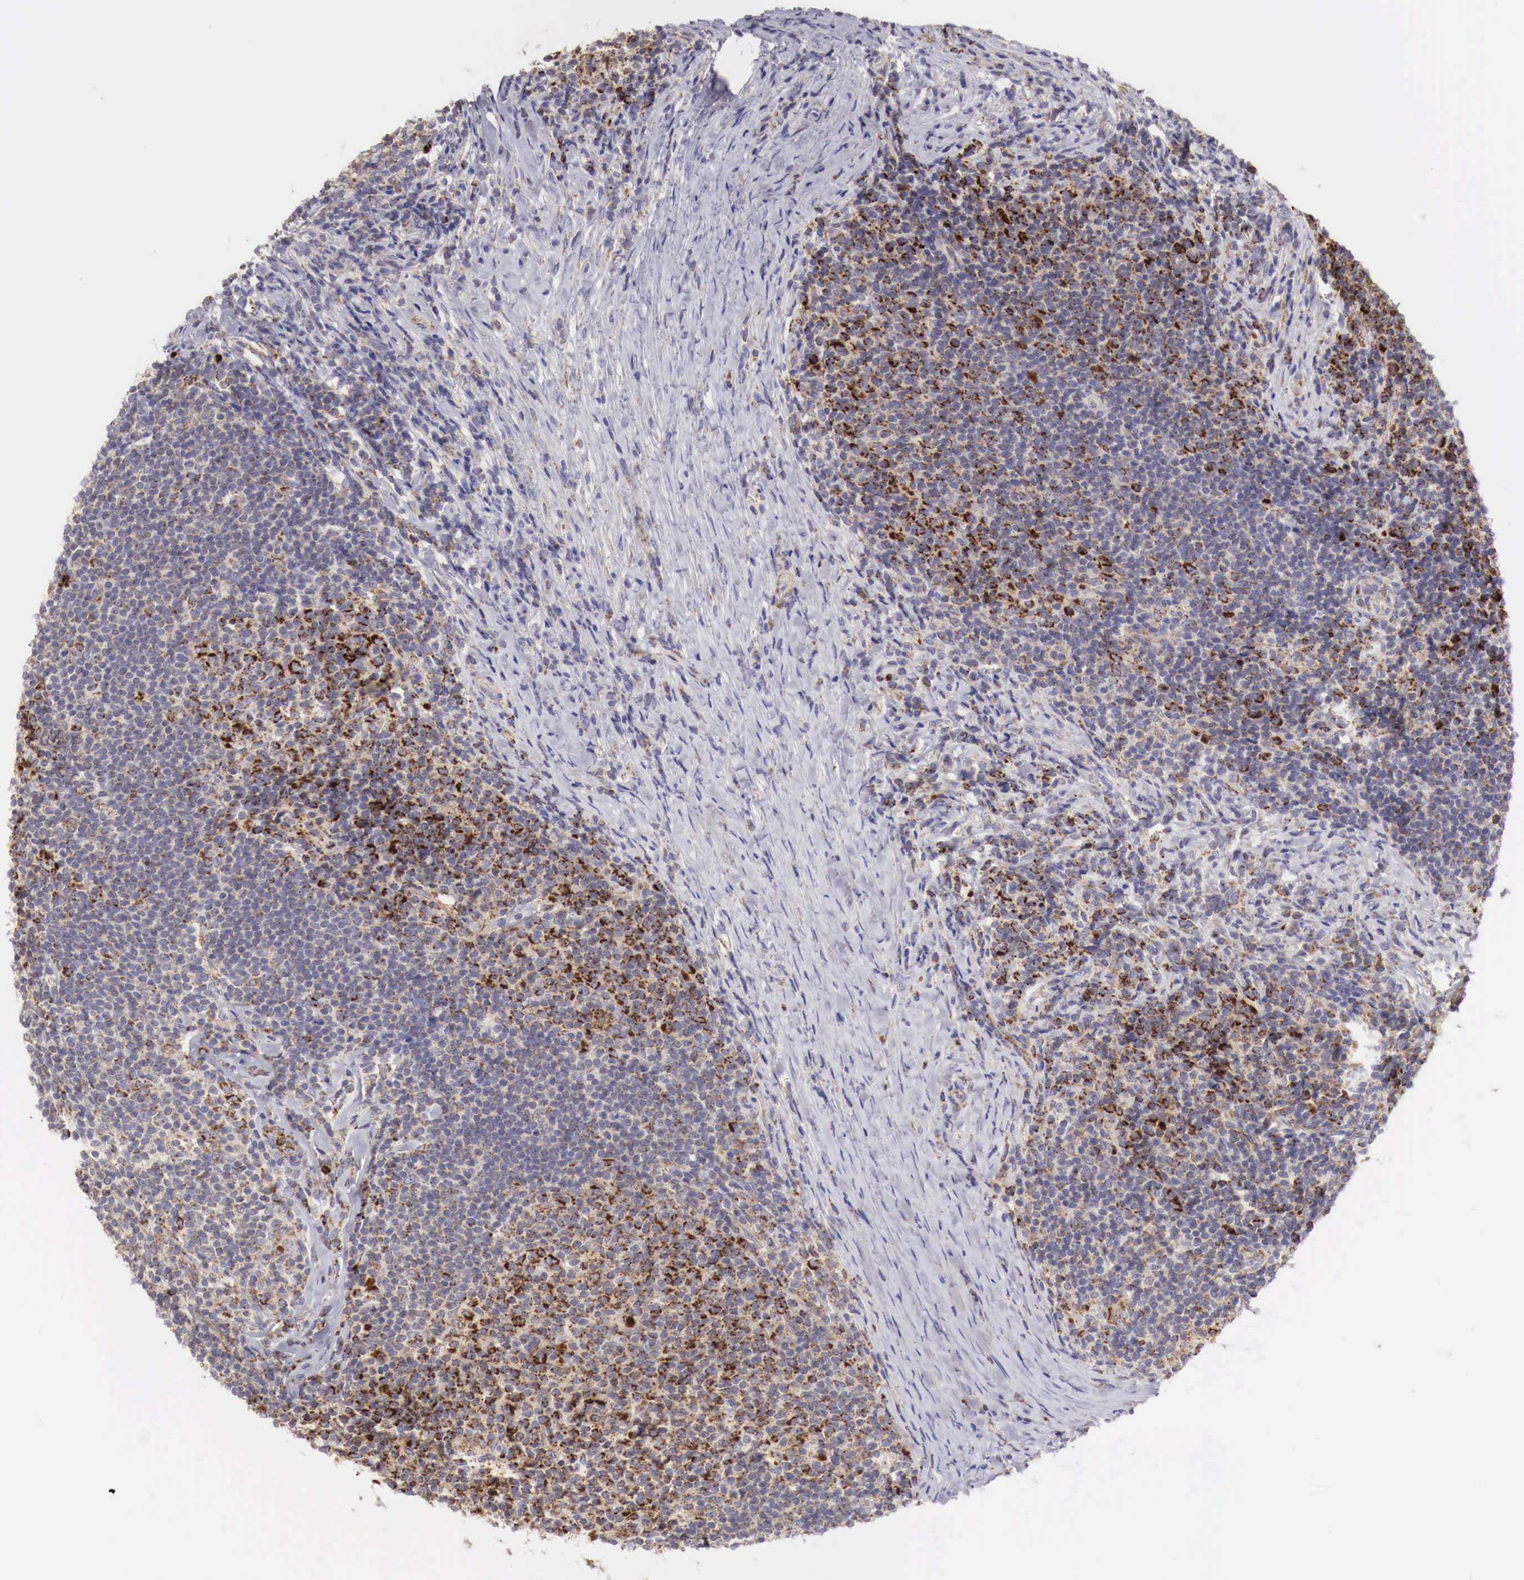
{"staining": {"intensity": "moderate", "quantity": "25%-75%", "location": "cytoplasmic/membranous"}, "tissue": "lymphoma", "cell_type": "Tumor cells", "image_type": "cancer", "snomed": [{"axis": "morphology", "description": "Malignant lymphoma, non-Hodgkin's type, Low grade"}, {"axis": "topography", "description": "Lymph node"}], "caption": "Moderate cytoplasmic/membranous positivity for a protein is seen in approximately 25%-75% of tumor cells of malignant lymphoma, non-Hodgkin's type (low-grade) using immunohistochemistry.", "gene": "XPNPEP3", "patient": {"sex": "male", "age": 74}}